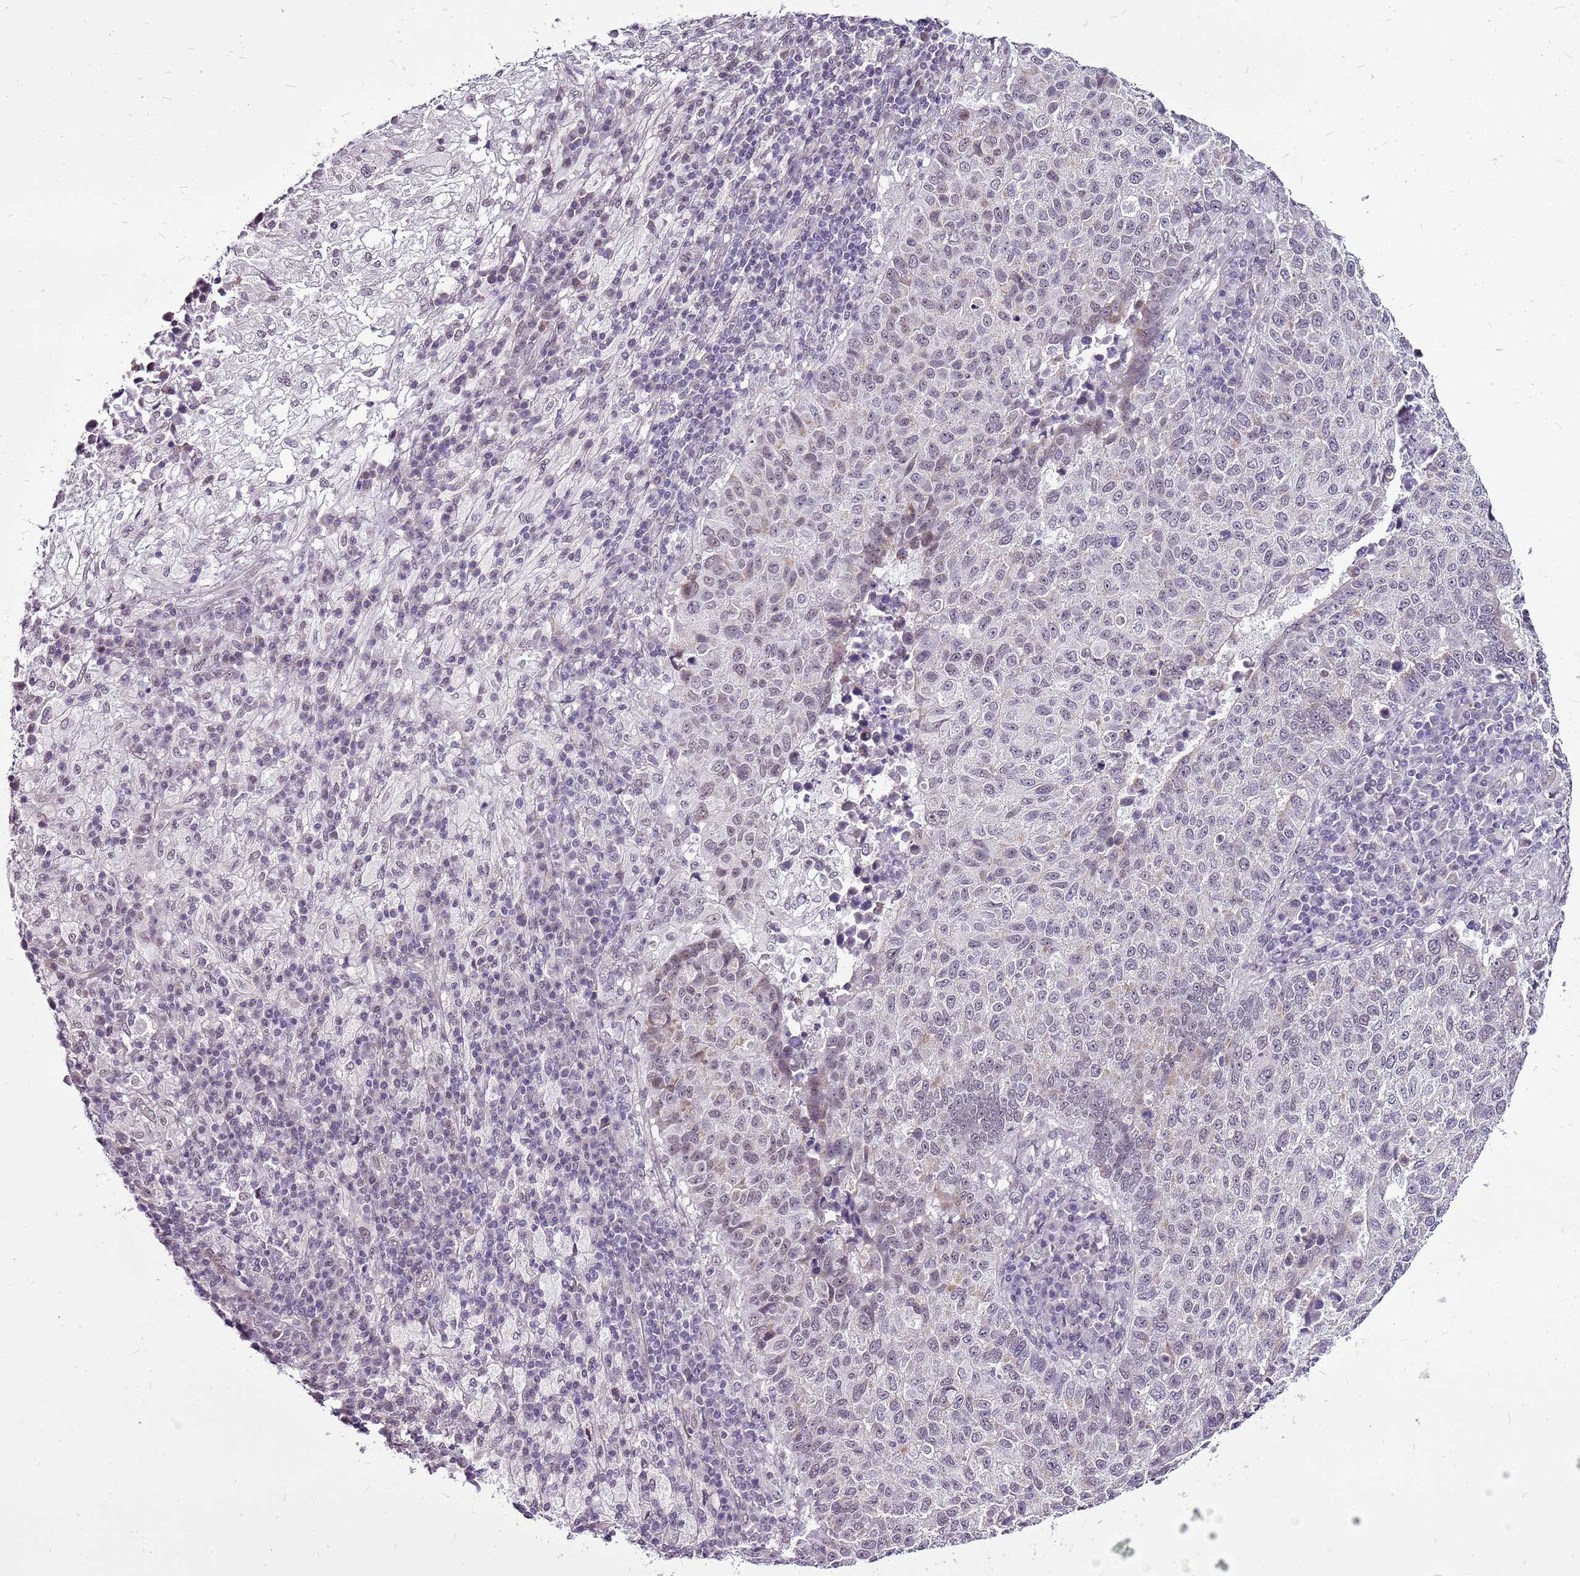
{"staining": {"intensity": "weak", "quantity": "<25%", "location": "nuclear"}, "tissue": "lung cancer", "cell_type": "Tumor cells", "image_type": "cancer", "snomed": [{"axis": "morphology", "description": "Squamous cell carcinoma, NOS"}, {"axis": "topography", "description": "Lung"}], "caption": "High magnification brightfield microscopy of lung cancer (squamous cell carcinoma) stained with DAB (brown) and counterstained with hematoxylin (blue): tumor cells show no significant positivity. (DAB (3,3'-diaminobenzidine) IHC with hematoxylin counter stain).", "gene": "CCDC166", "patient": {"sex": "male", "age": 73}}